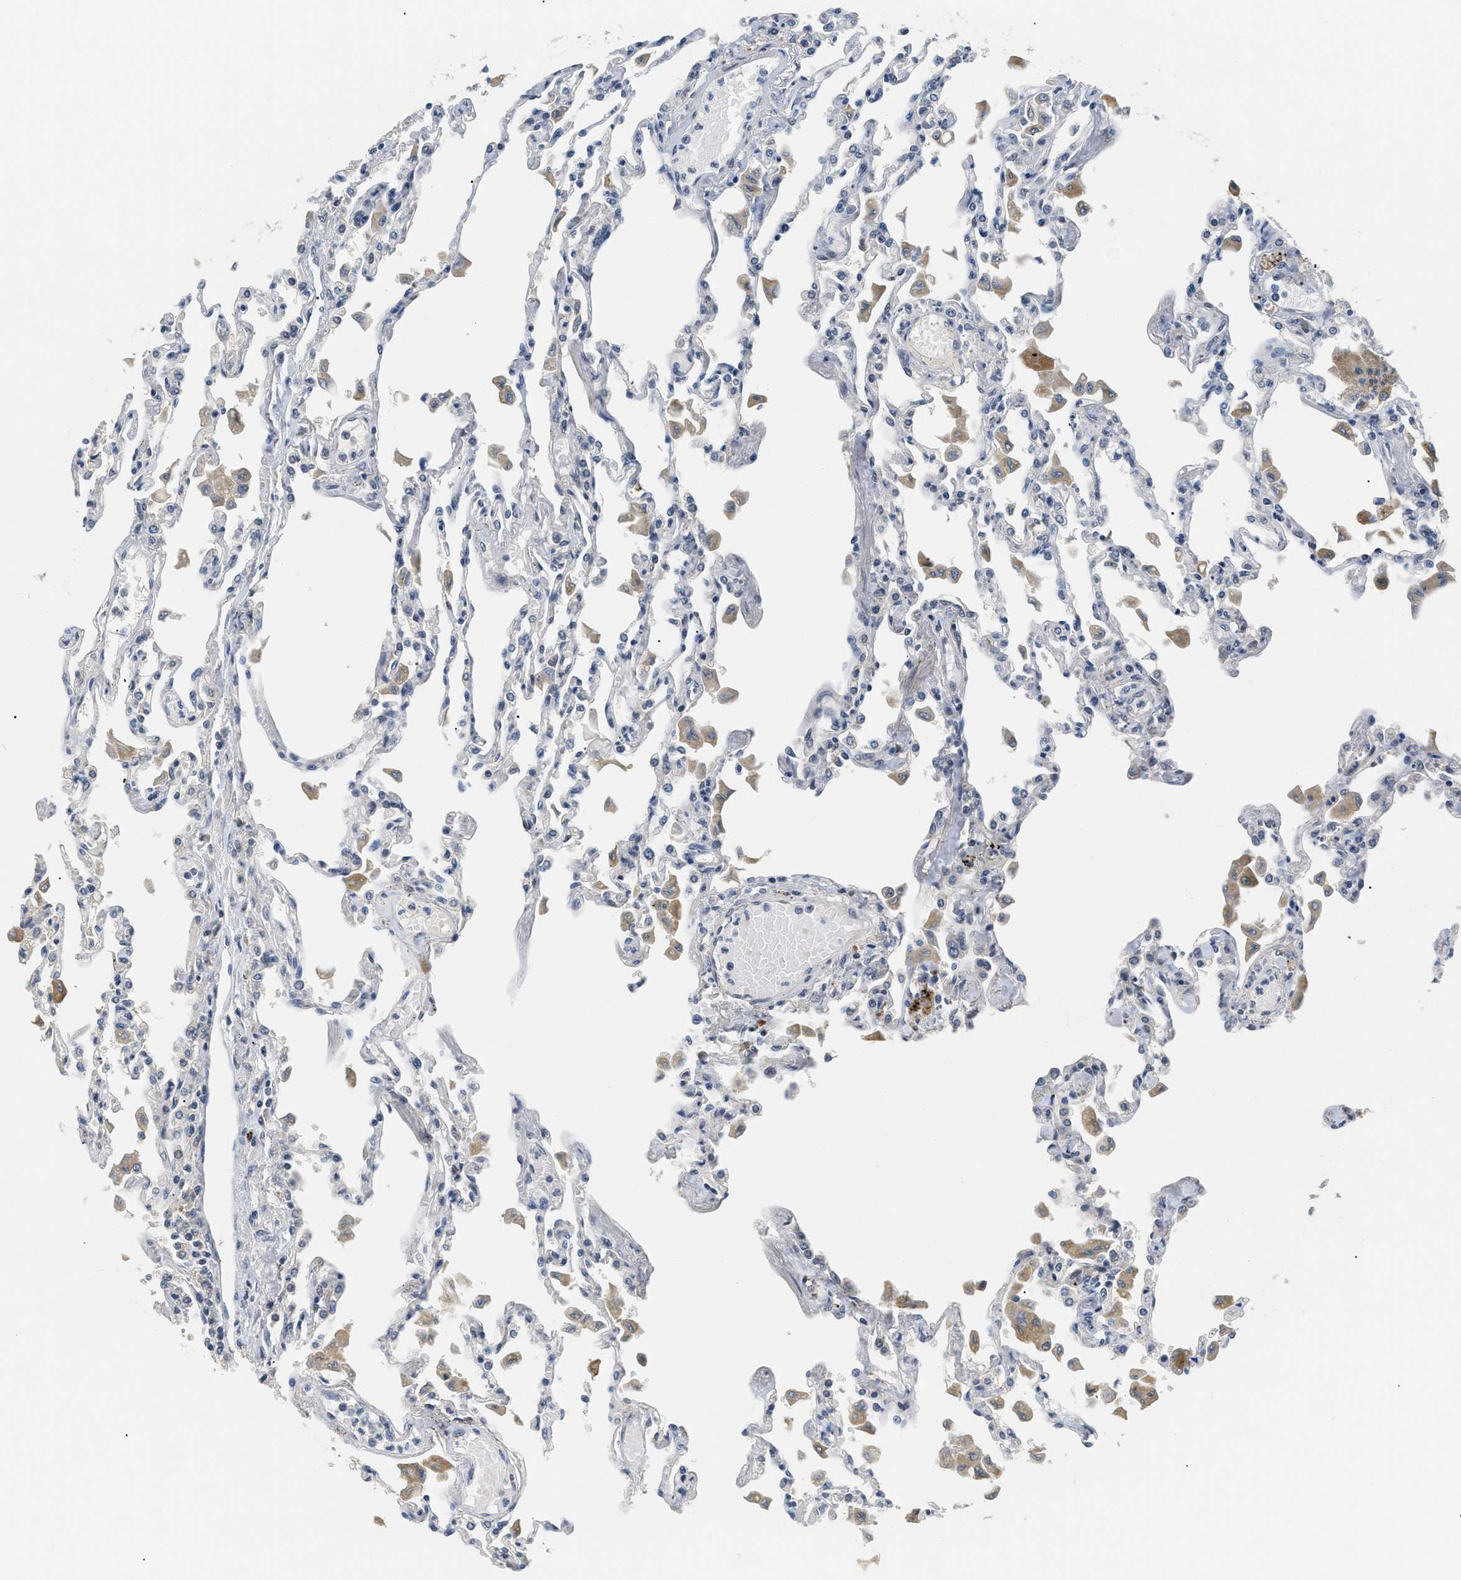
{"staining": {"intensity": "negative", "quantity": "none", "location": "none"}, "tissue": "lung", "cell_type": "Alveolar cells", "image_type": "normal", "snomed": [{"axis": "morphology", "description": "Normal tissue, NOS"}, {"axis": "topography", "description": "Bronchus"}, {"axis": "topography", "description": "Lung"}], "caption": "This is an immunohistochemistry (IHC) histopathology image of unremarkable lung. There is no positivity in alveolar cells.", "gene": "MZF1", "patient": {"sex": "female", "age": 49}}